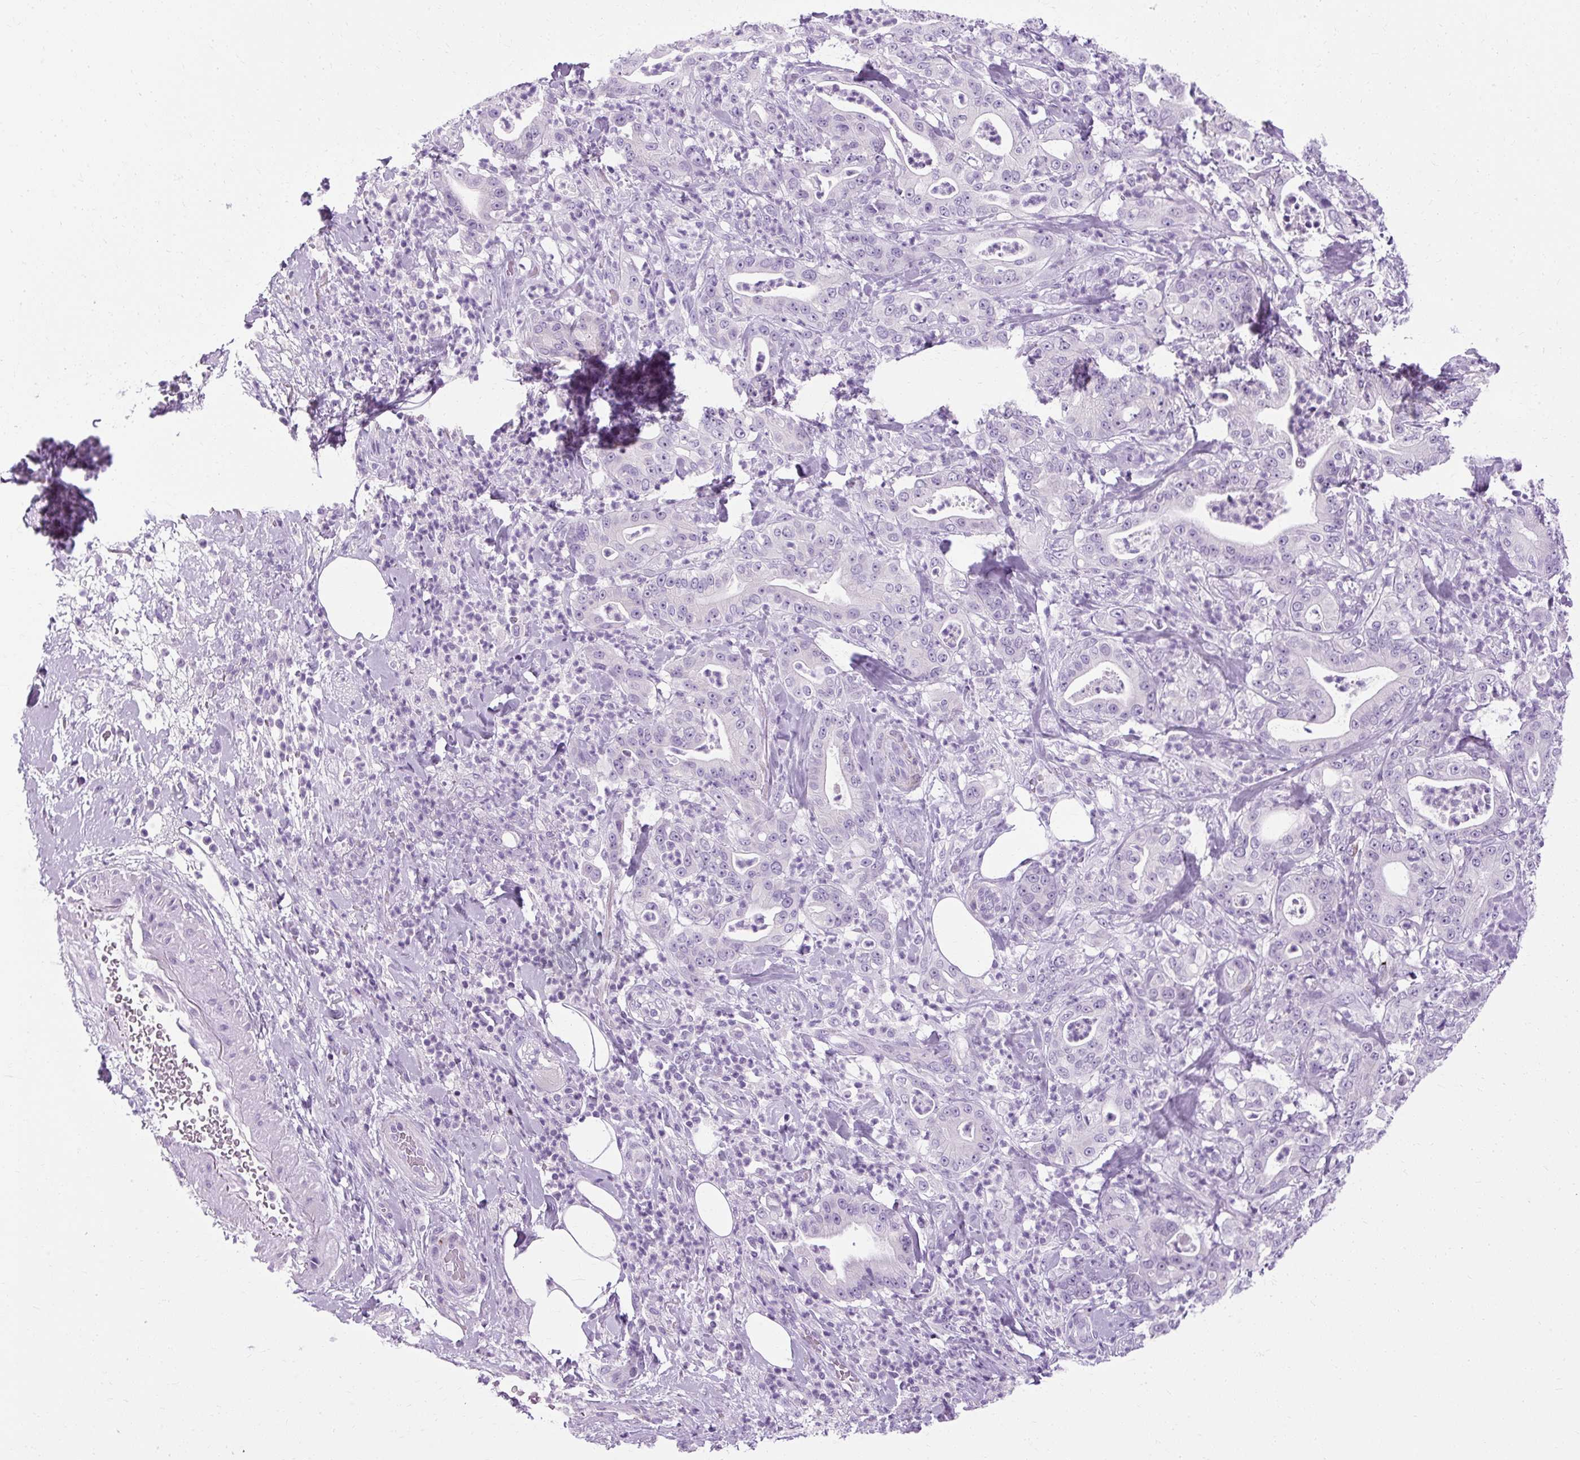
{"staining": {"intensity": "negative", "quantity": "none", "location": "none"}, "tissue": "pancreatic cancer", "cell_type": "Tumor cells", "image_type": "cancer", "snomed": [{"axis": "morphology", "description": "Adenocarcinoma, NOS"}, {"axis": "topography", "description": "Pancreas"}], "caption": "This is an immunohistochemistry histopathology image of human pancreatic cancer. There is no staining in tumor cells.", "gene": "B3GNT4", "patient": {"sex": "male", "age": 71}}